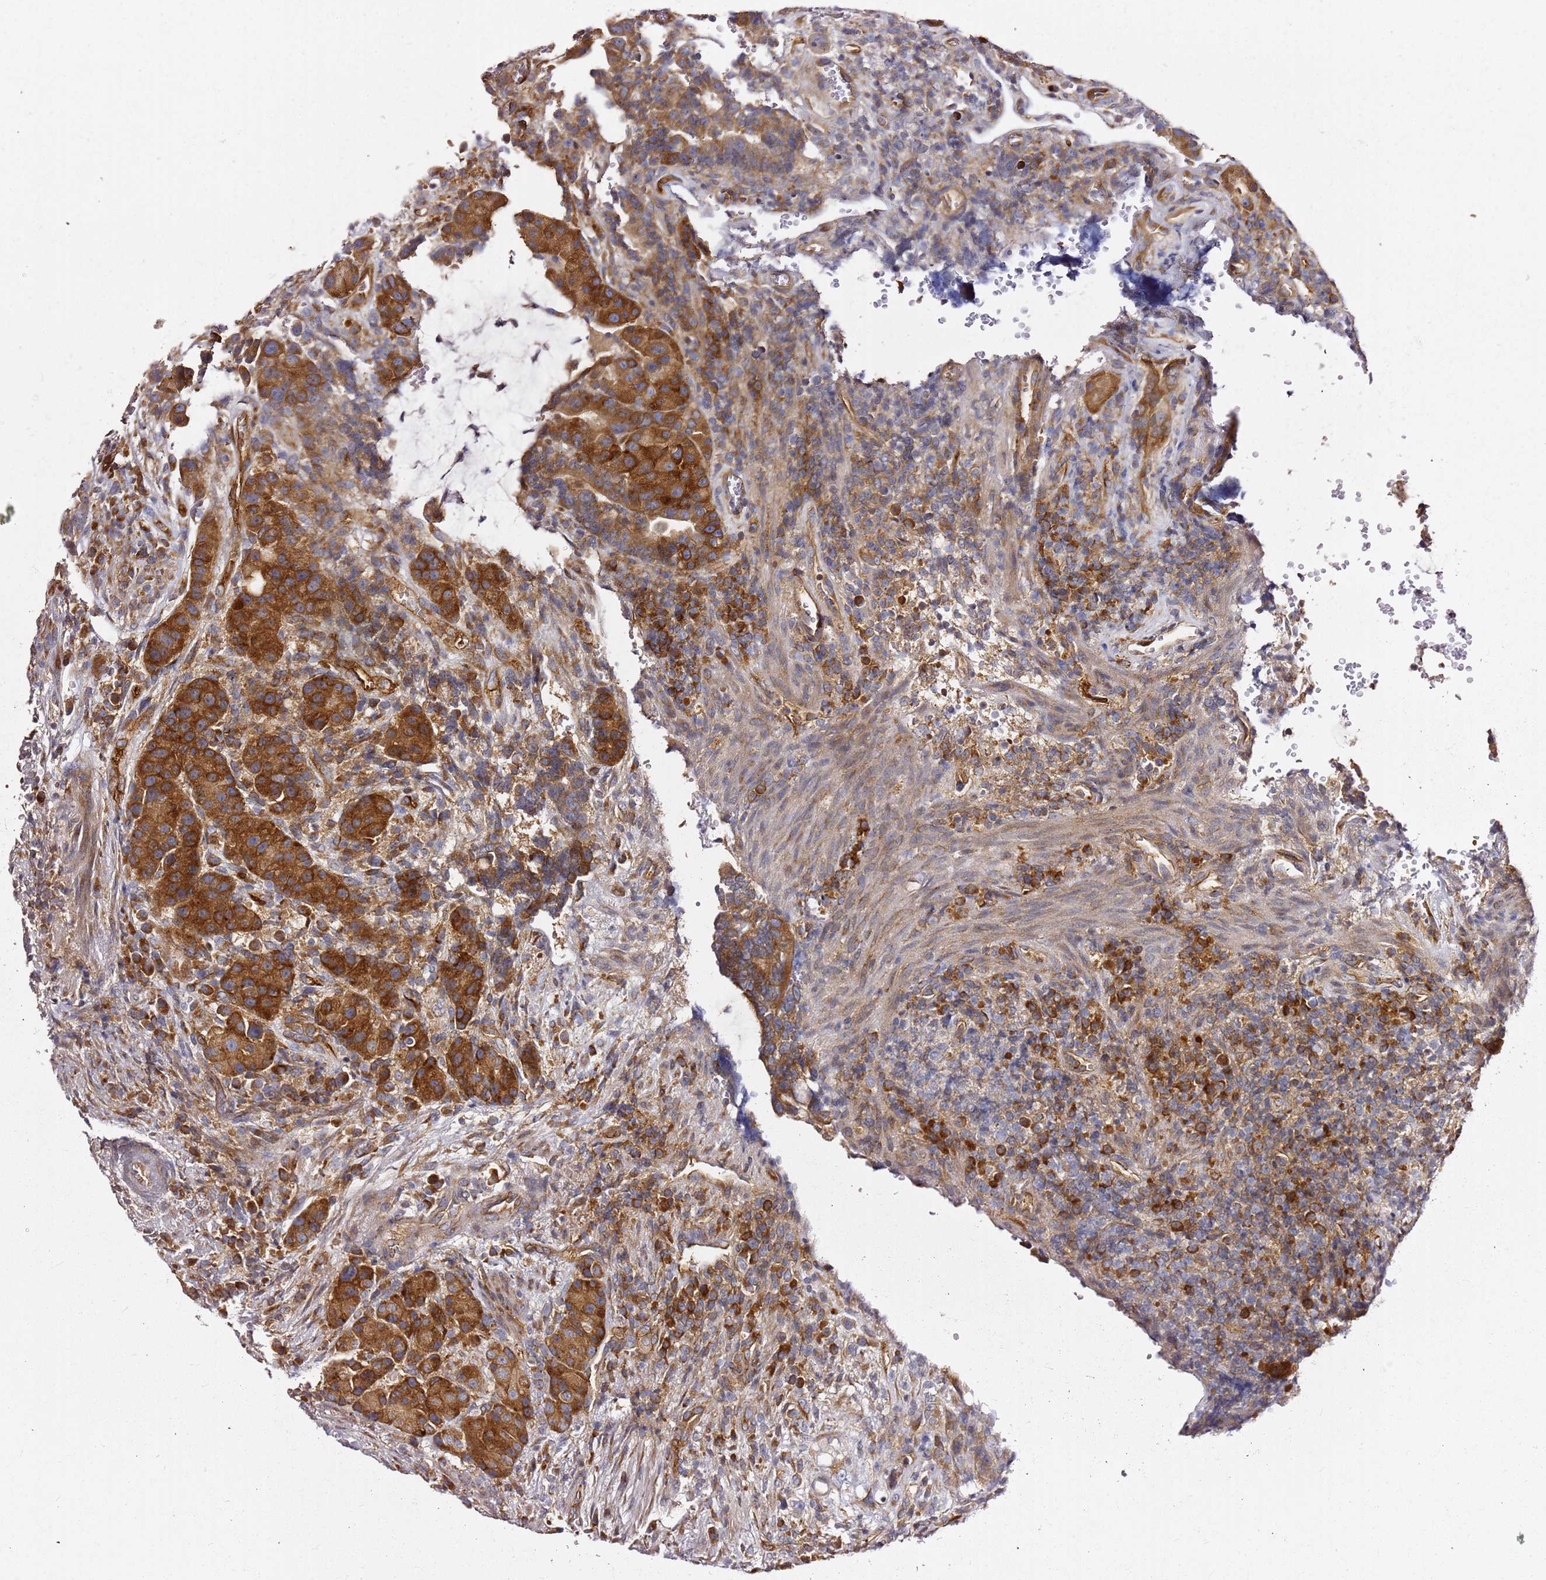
{"staining": {"intensity": "strong", "quantity": ">75%", "location": "cytoplasmic/membranous"}, "tissue": "colorectal cancer", "cell_type": "Tumor cells", "image_type": "cancer", "snomed": [{"axis": "morphology", "description": "Adenocarcinoma, NOS"}, {"axis": "topography", "description": "Rectum"}], "caption": "Protein expression analysis of human colorectal adenocarcinoma reveals strong cytoplasmic/membranous positivity in approximately >75% of tumor cells.", "gene": "KIF7", "patient": {"sex": "male", "age": 69}}